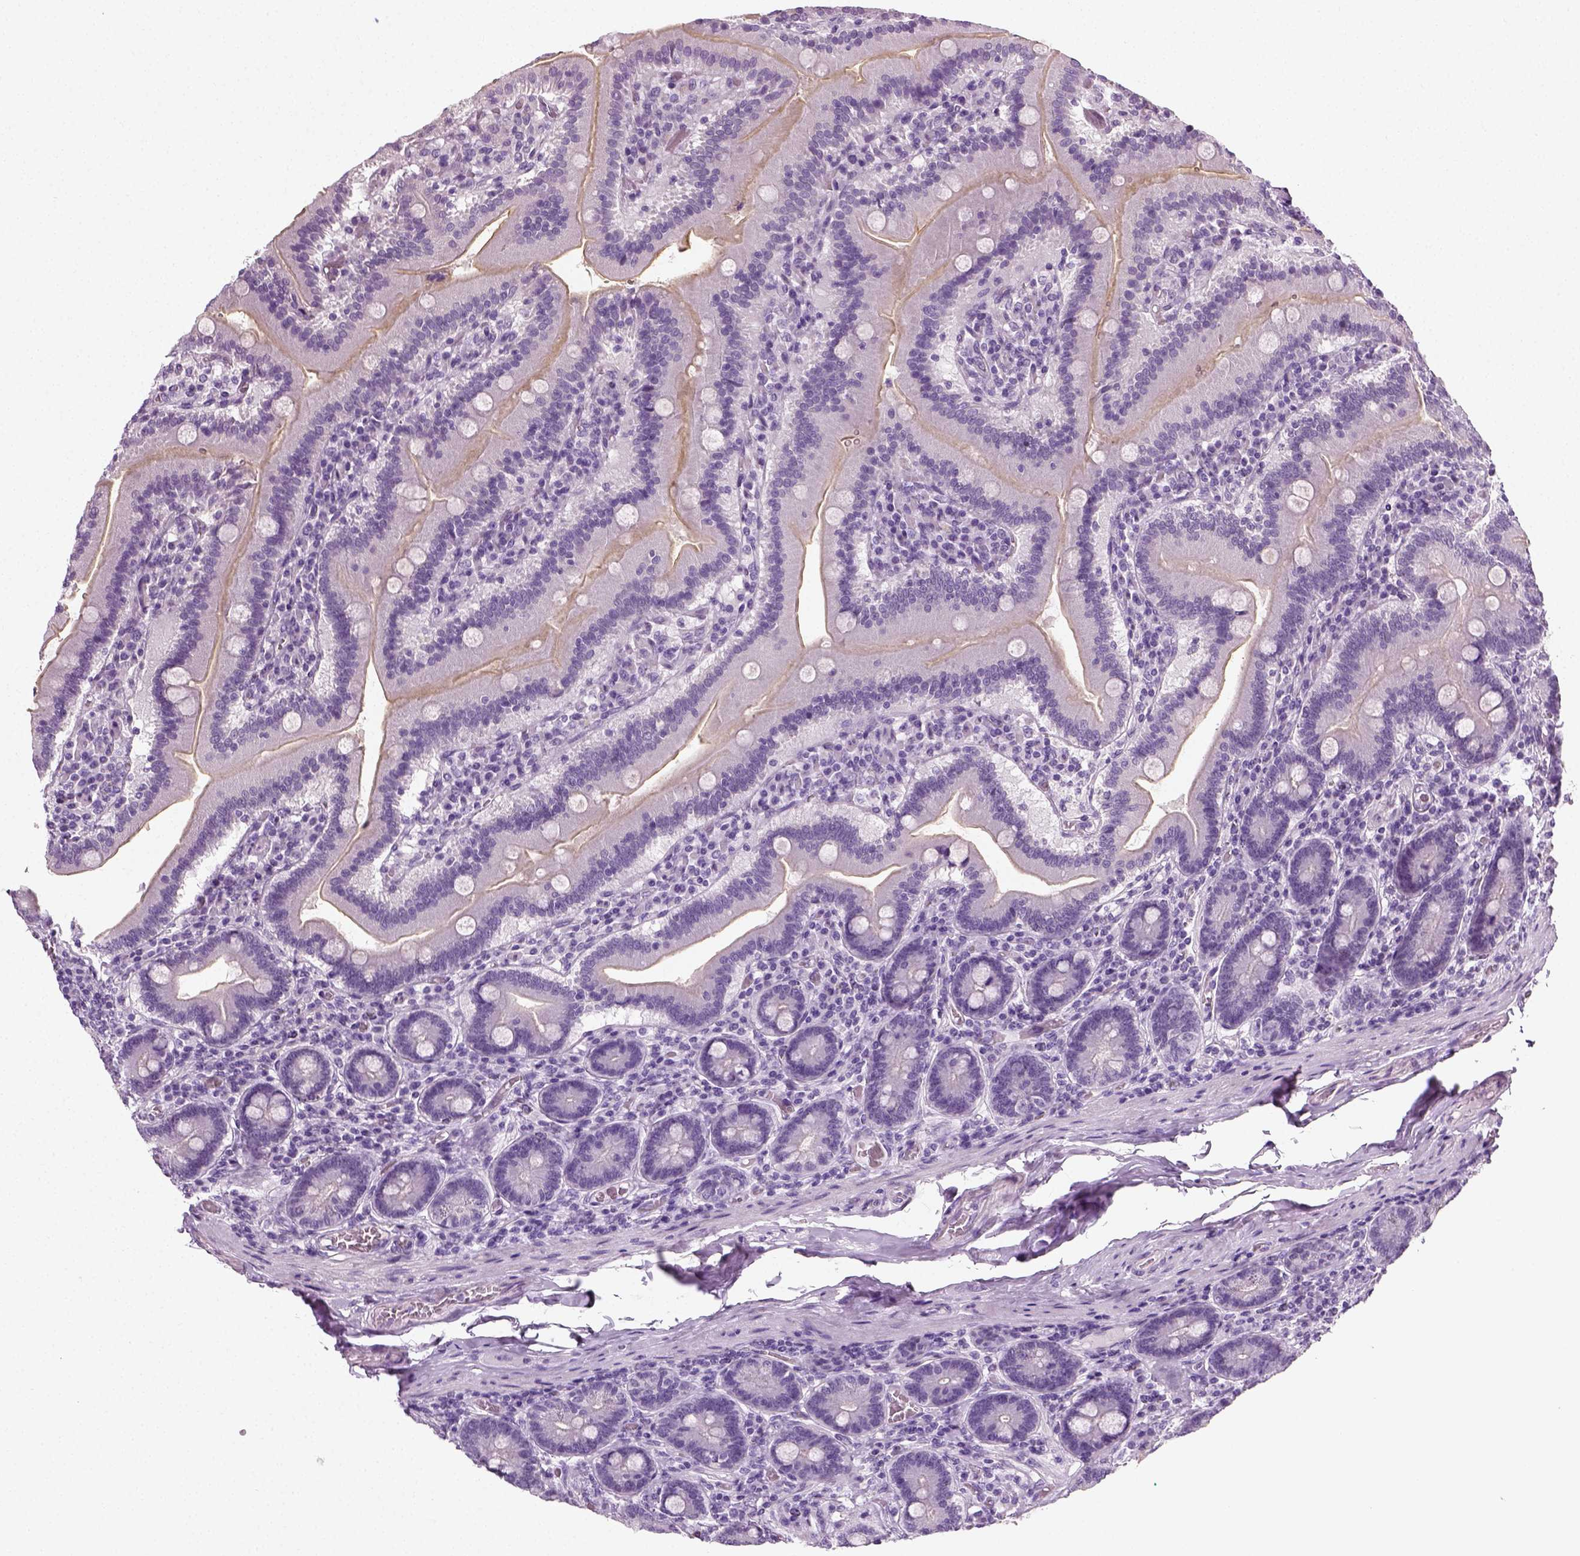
{"staining": {"intensity": "negative", "quantity": "none", "location": "none"}, "tissue": "duodenum", "cell_type": "Glandular cells", "image_type": "normal", "snomed": [{"axis": "morphology", "description": "Normal tissue, NOS"}, {"axis": "topography", "description": "Duodenum"}], "caption": "Human duodenum stained for a protein using immunohistochemistry shows no expression in glandular cells.", "gene": "SPATA31E1", "patient": {"sex": "female", "age": 62}}